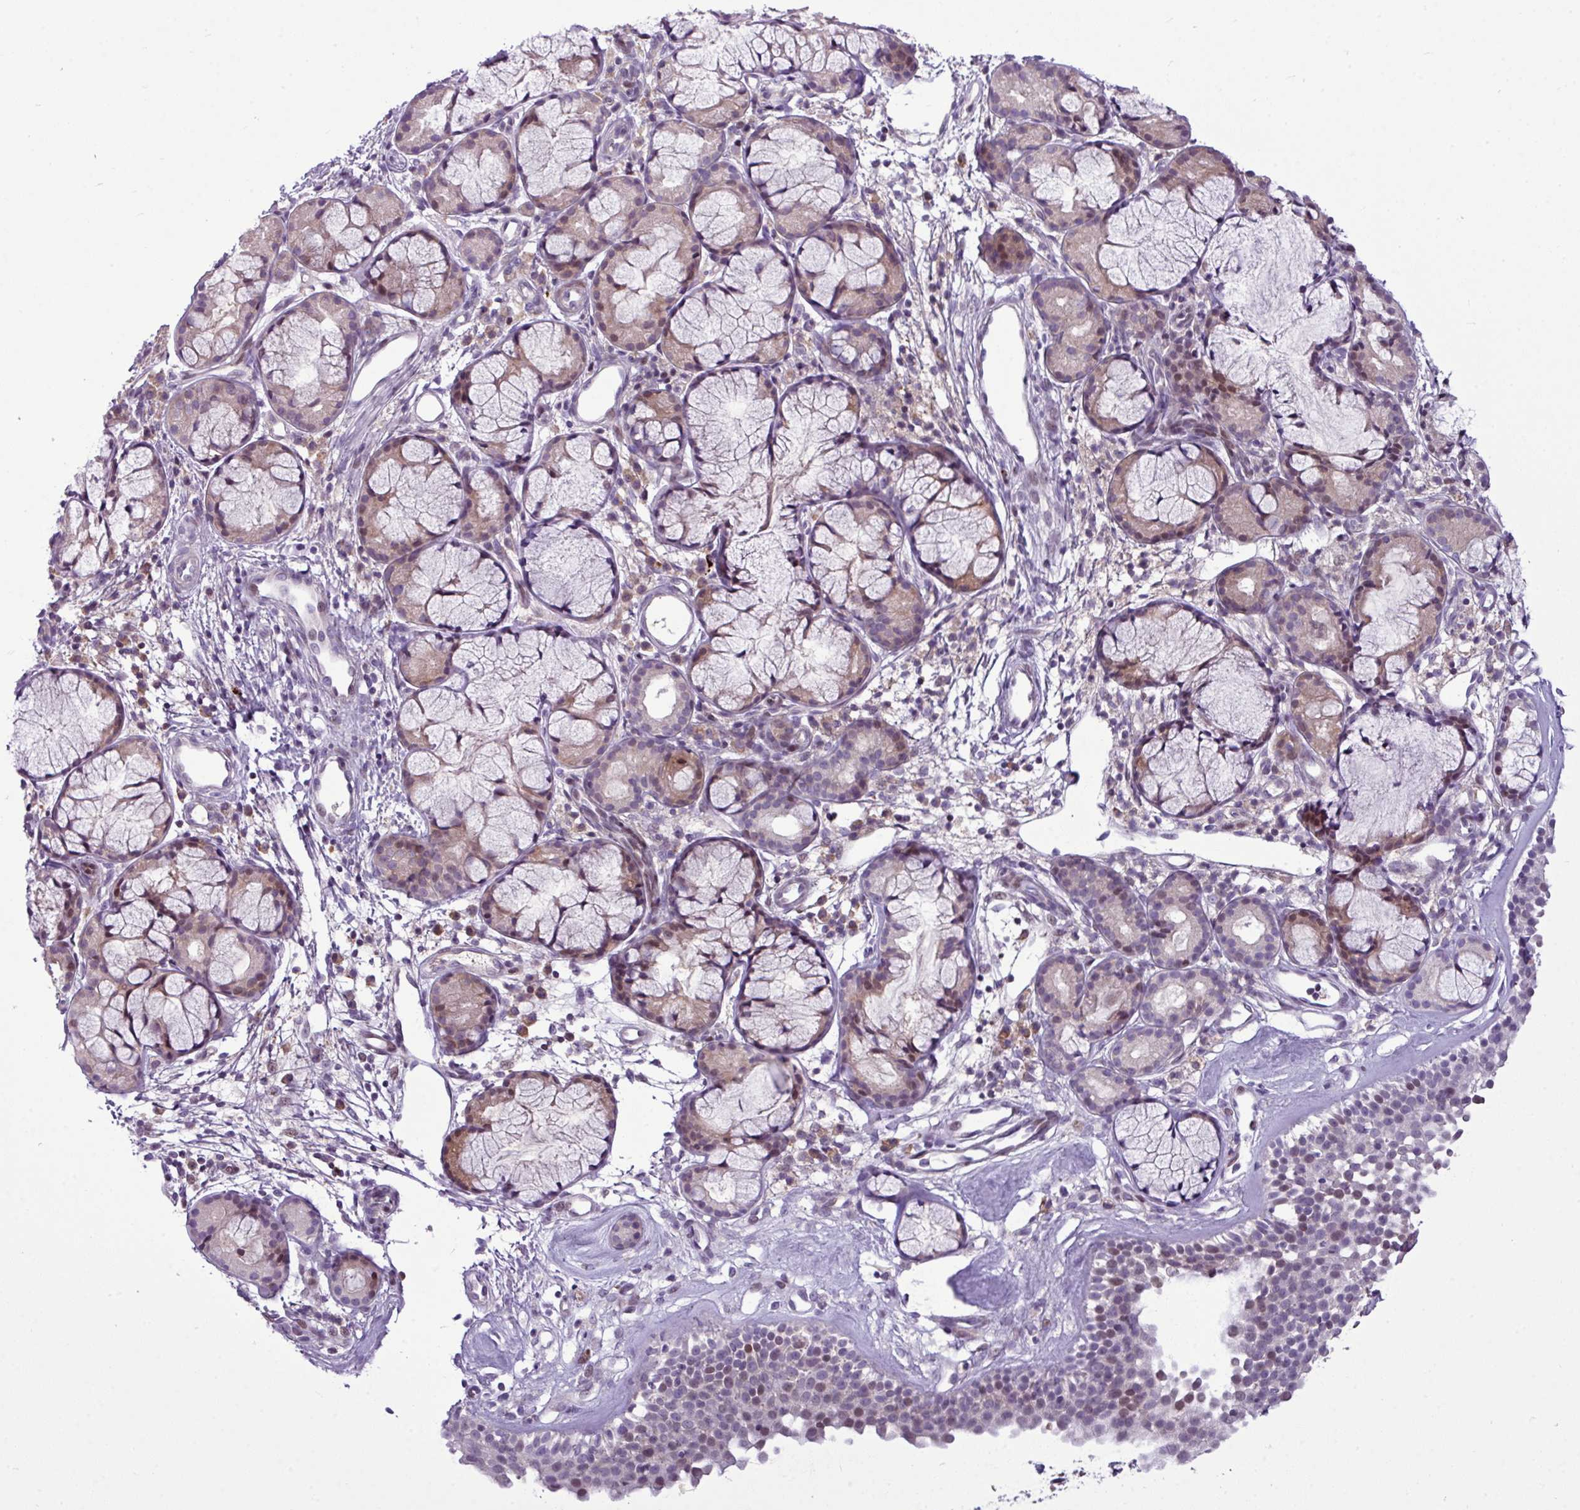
{"staining": {"intensity": "negative", "quantity": "none", "location": "none"}, "tissue": "nasopharynx", "cell_type": "Respiratory epithelial cells", "image_type": "normal", "snomed": [{"axis": "morphology", "description": "Normal tissue, NOS"}, {"axis": "topography", "description": "Nasopharynx"}], "caption": "There is no significant positivity in respiratory epithelial cells of nasopharynx. (DAB immunohistochemistry (IHC), high magnification).", "gene": "IL17A", "patient": {"sex": "female", "age": 62}}